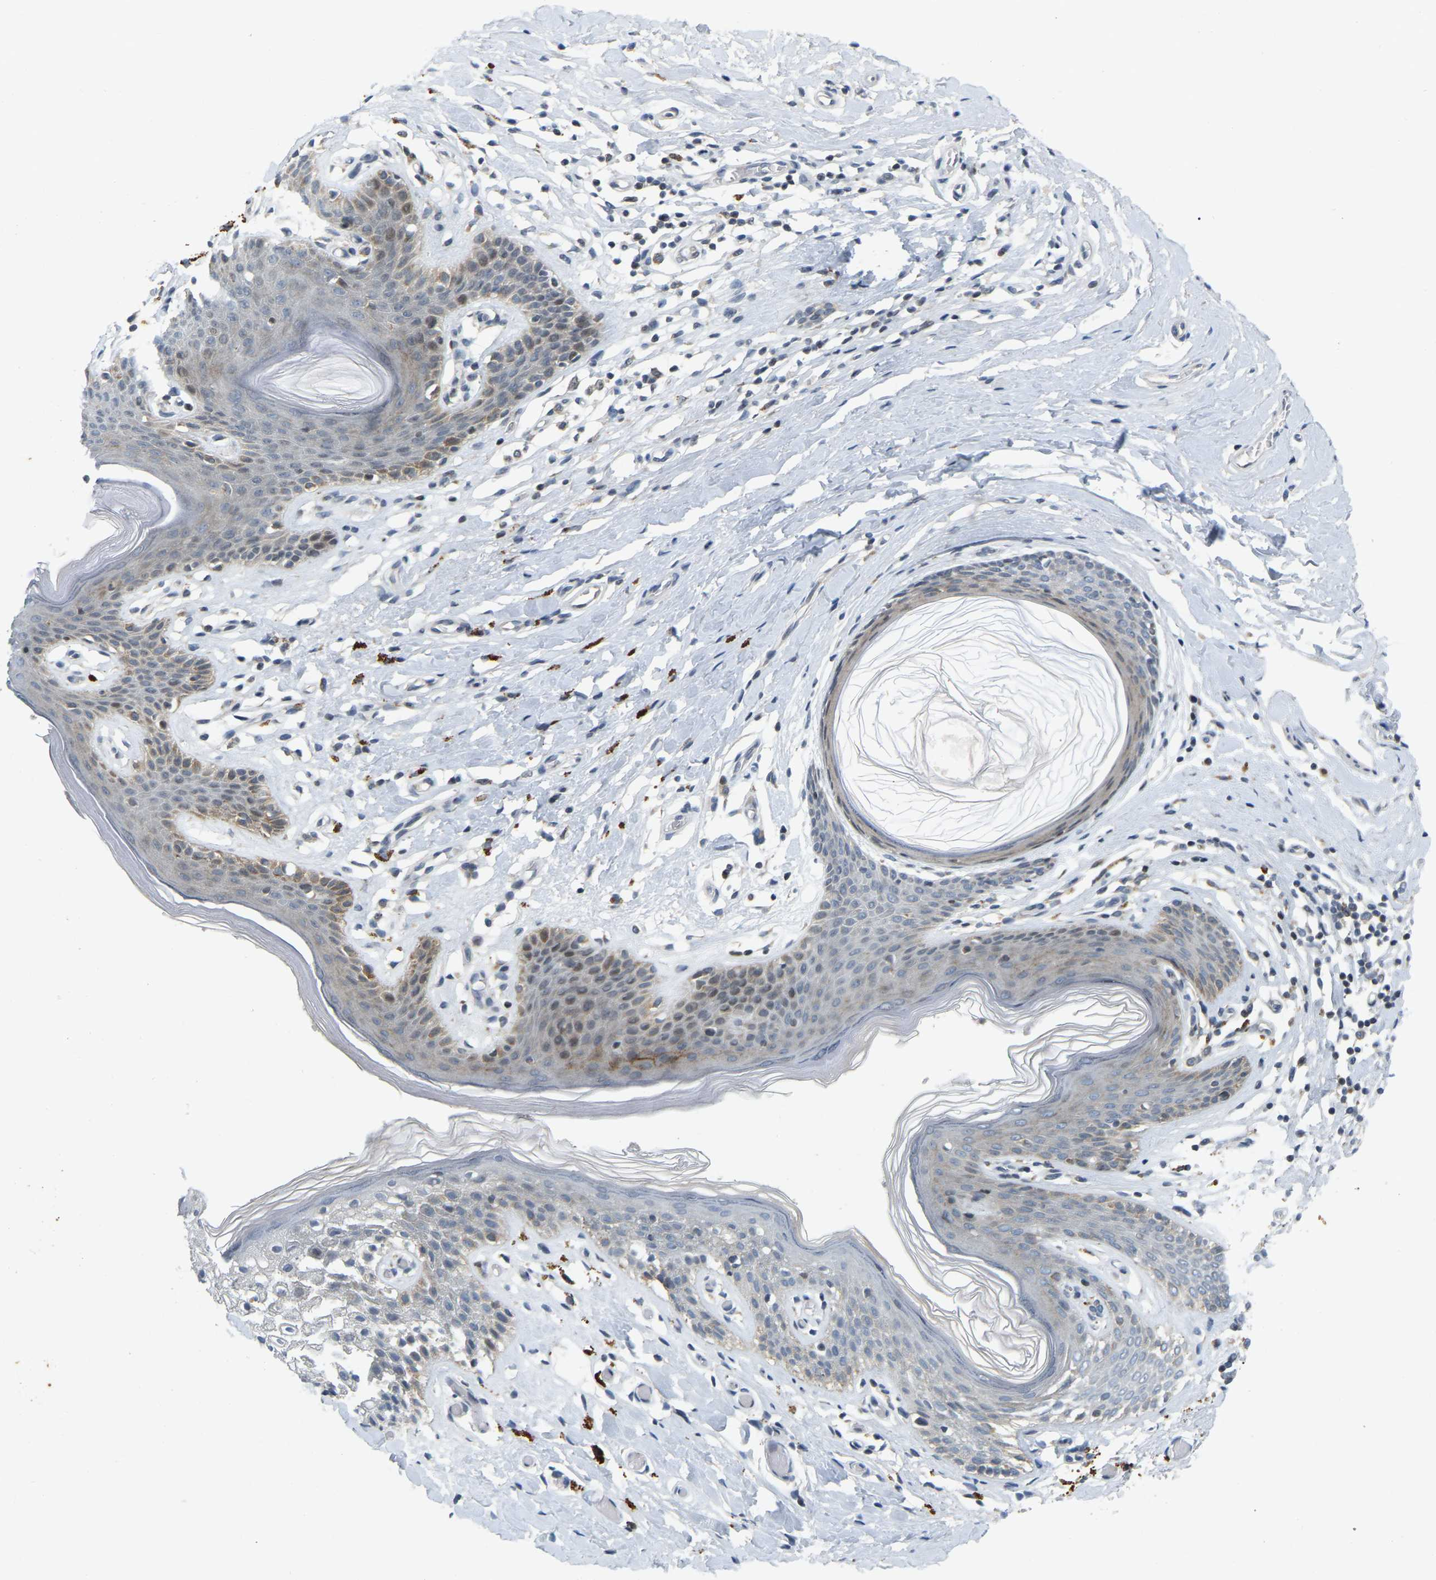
{"staining": {"intensity": "moderate", "quantity": "<25%", "location": "cytoplasmic/membranous"}, "tissue": "skin", "cell_type": "Epidermal cells", "image_type": "normal", "snomed": [{"axis": "morphology", "description": "Normal tissue, NOS"}, {"axis": "topography", "description": "Vulva"}], "caption": "IHC image of benign skin: skin stained using immunohistochemistry (IHC) exhibits low levels of moderate protein expression localized specifically in the cytoplasmic/membranous of epidermal cells, appearing as a cytoplasmic/membranous brown color.", "gene": "ENSG00000283765", "patient": {"sex": "female", "age": 66}}